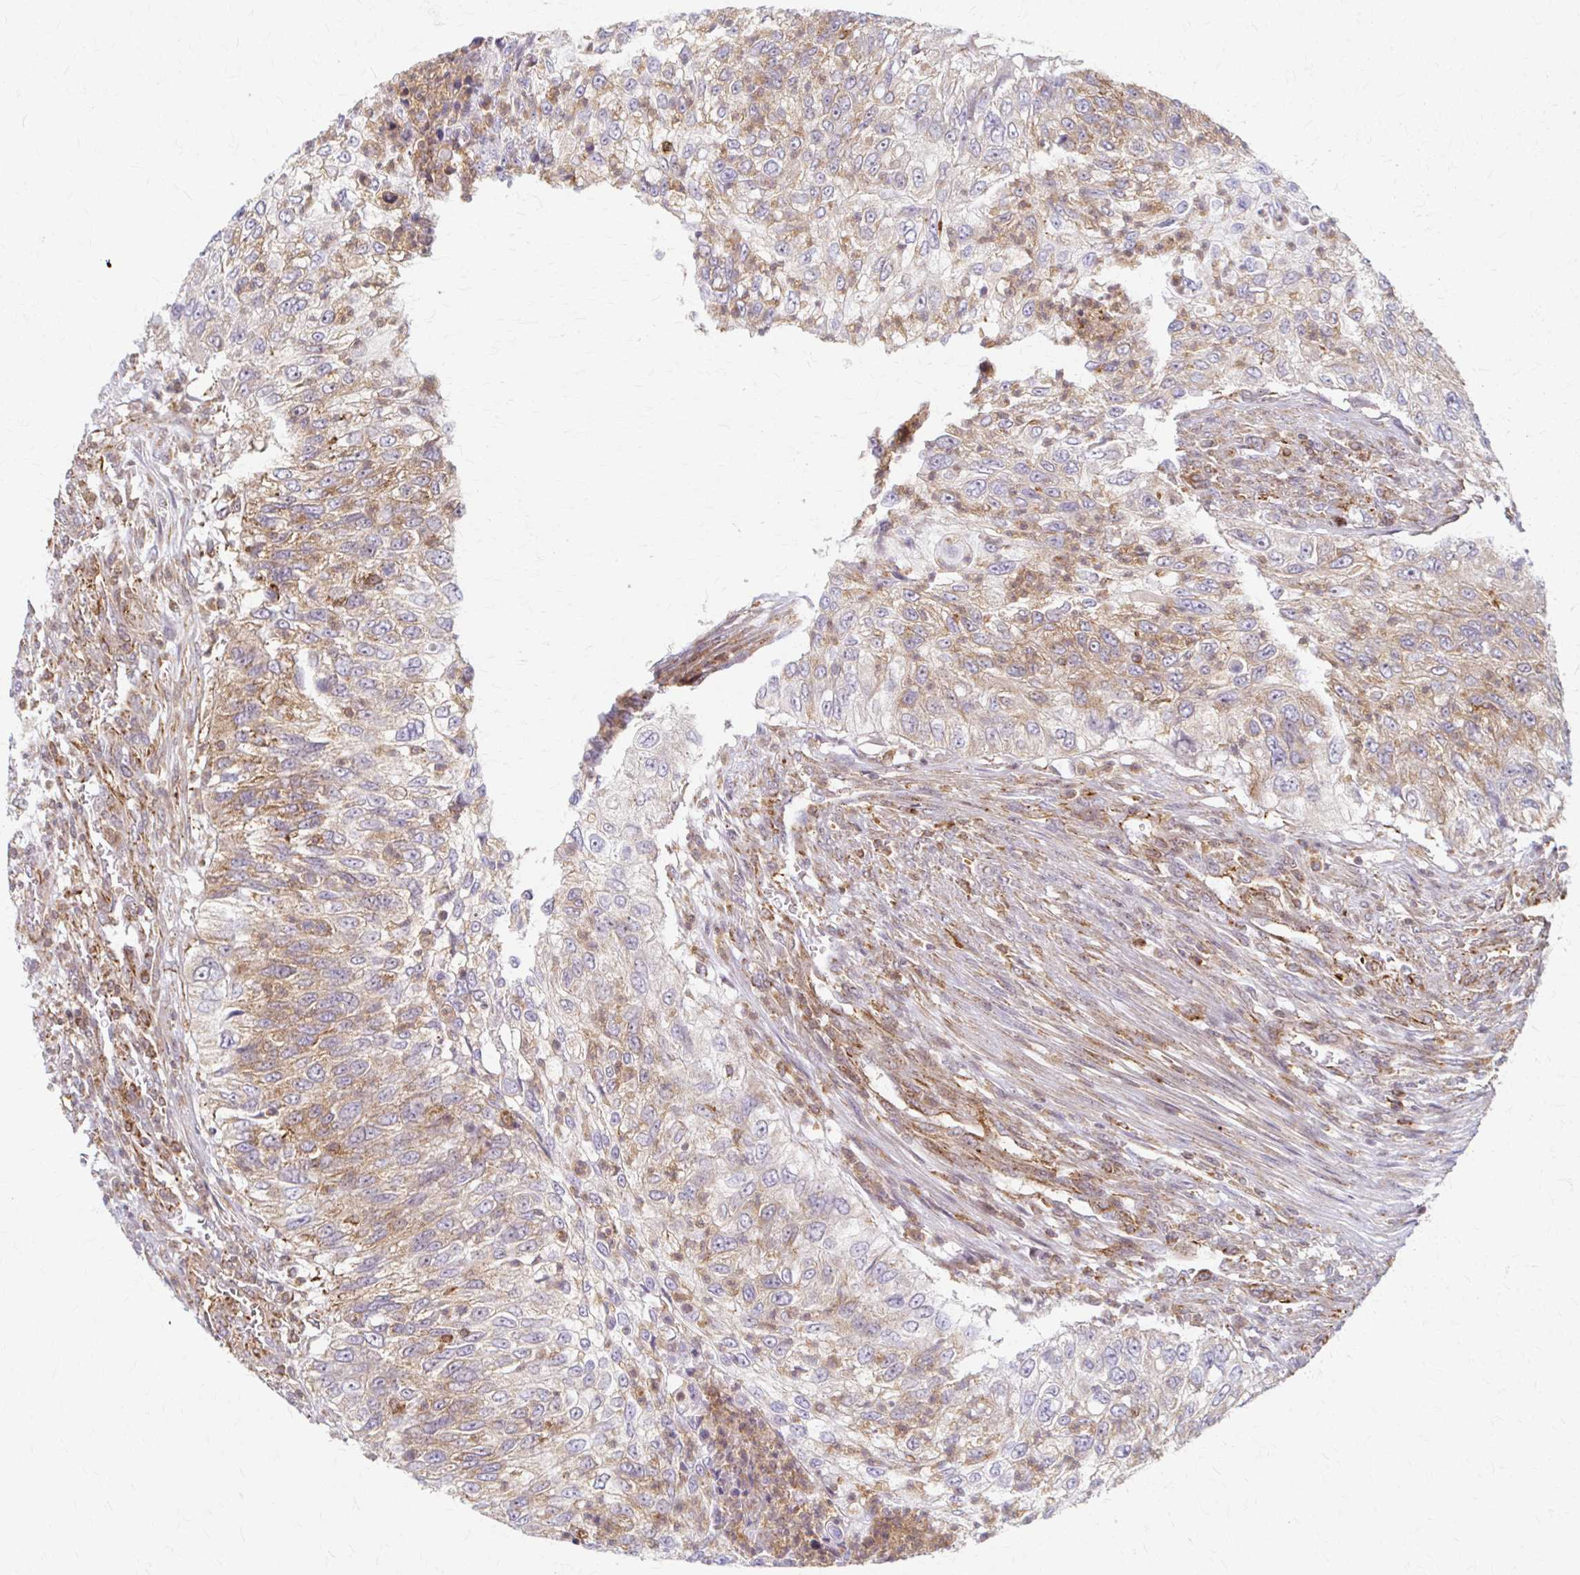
{"staining": {"intensity": "moderate", "quantity": "25%-75%", "location": "cytoplasmic/membranous"}, "tissue": "urothelial cancer", "cell_type": "Tumor cells", "image_type": "cancer", "snomed": [{"axis": "morphology", "description": "Urothelial carcinoma, High grade"}, {"axis": "topography", "description": "Urinary bladder"}], "caption": "Immunohistochemistry histopathology image of urothelial carcinoma (high-grade) stained for a protein (brown), which exhibits medium levels of moderate cytoplasmic/membranous staining in approximately 25%-75% of tumor cells.", "gene": "ARHGAP35", "patient": {"sex": "female", "age": 60}}